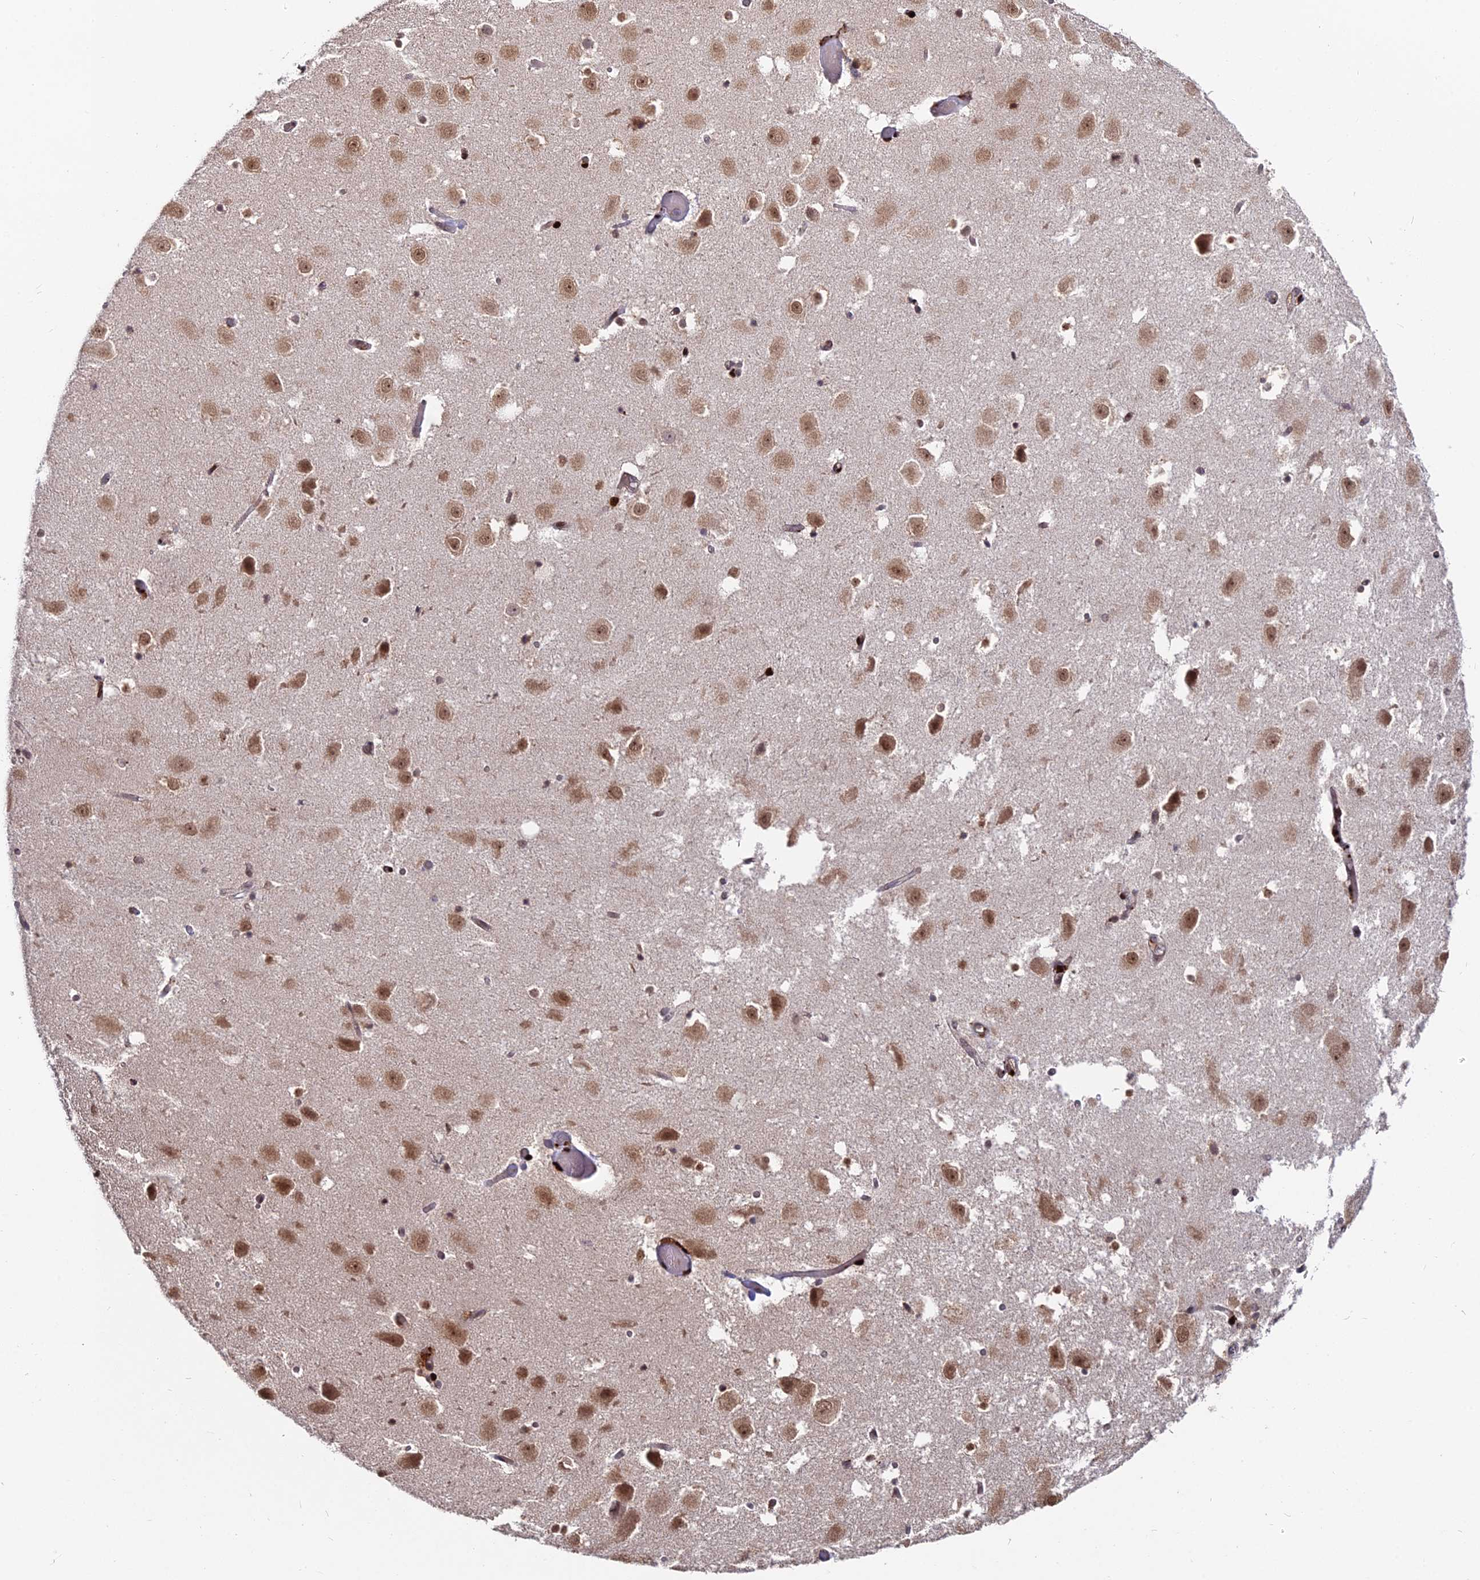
{"staining": {"intensity": "moderate", "quantity": "<25%", "location": "cytoplasmic/membranous"}, "tissue": "hippocampus", "cell_type": "Glial cells", "image_type": "normal", "snomed": [{"axis": "morphology", "description": "Normal tissue, NOS"}, {"axis": "topography", "description": "Hippocampus"}], "caption": "The image shows immunohistochemical staining of unremarkable hippocampus. There is moderate cytoplasmic/membranous expression is appreciated in approximately <25% of glial cells.", "gene": "RBMS2", "patient": {"sex": "female", "age": 52}}